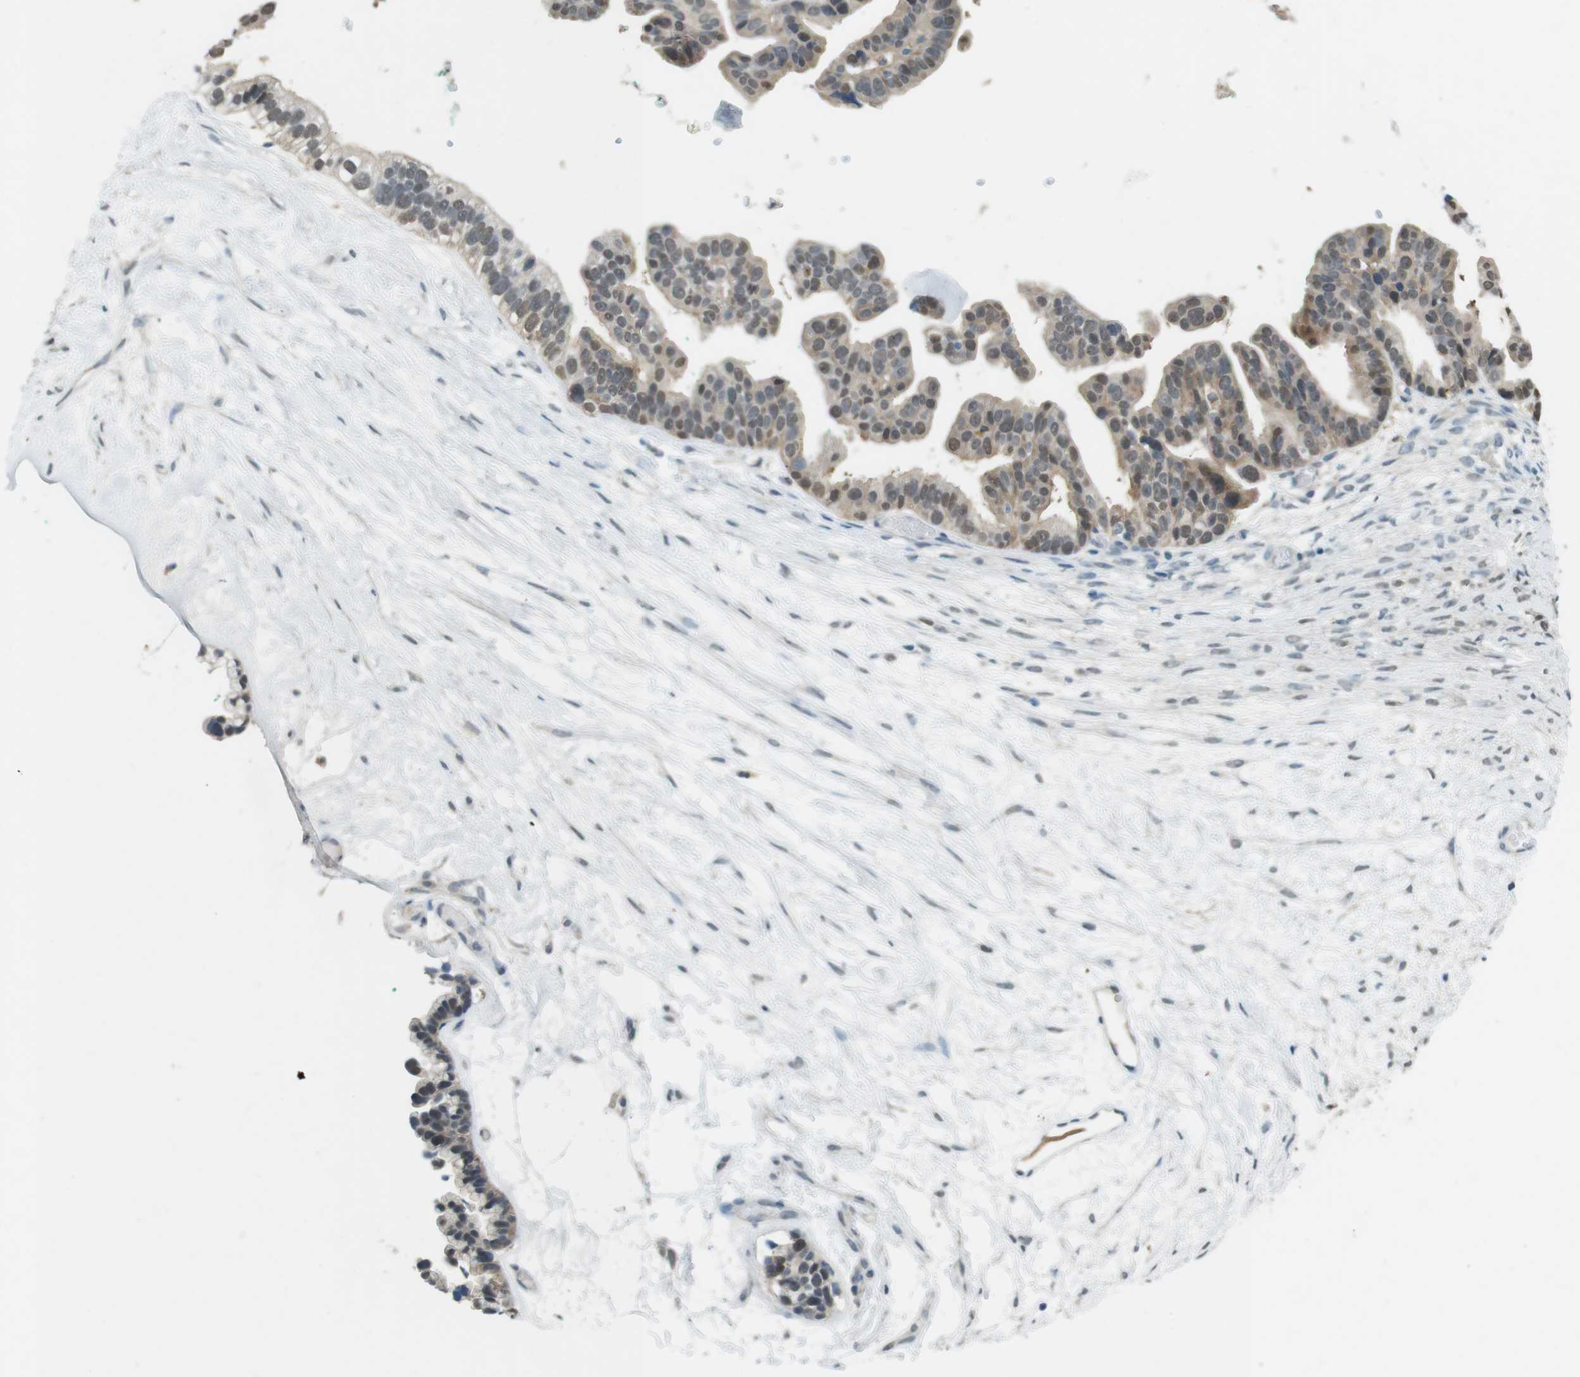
{"staining": {"intensity": "weak", "quantity": ">75%", "location": "cytoplasmic/membranous,nuclear"}, "tissue": "ovarian cancer", "cell_type": "Tumor cells", "image_type": "cancer", "snomed": [{"axis": "morphology", "description": "Cystadenocarcinoma, serous, NOS"}, {"axis": "topography", "description": "Ovary"}], "caption": "A histopathology image showing weak cytoplasmic/membranous and nuclear staining in about >75% of tumor cells in serous cystadenocarcinoma (ovarian), as visualized by brown immunohistochemical staining.", "gene": "CDK14", "patient": {"sex": "female", "age": 56}}